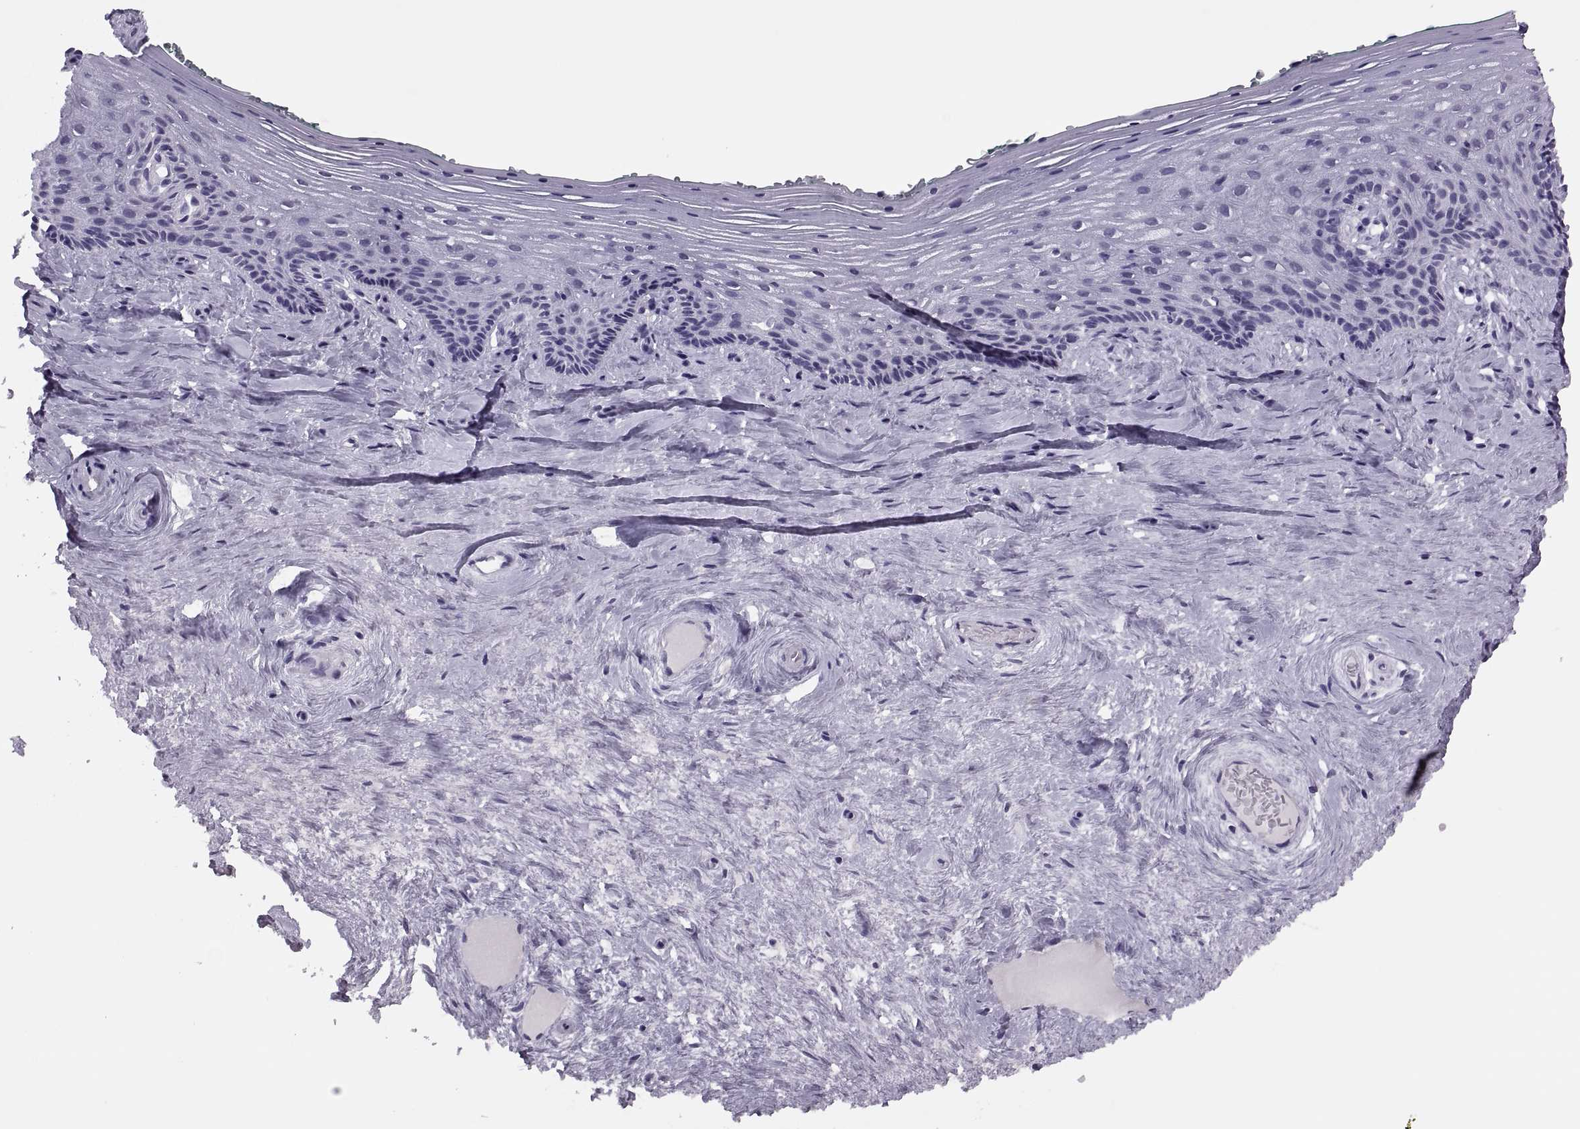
{"staining": {"intensity": "negative", "quantity": "none", "location": "none"}, "tissue": "vagina", "cell_type": "Squamous epithelial cells", "image_type": "normal", "snomed": [{"axis": "morphology", "description": "Normal tissue, NOS"}, {"axis": "topography", "description": "Vagina"}], "caption": "This is an IHC micrograph of normal human vagina. There is no positivity in squamous epithelial cells.", "gene": "SYNGR4", "patient": {"sex": "female", "age": 45}}